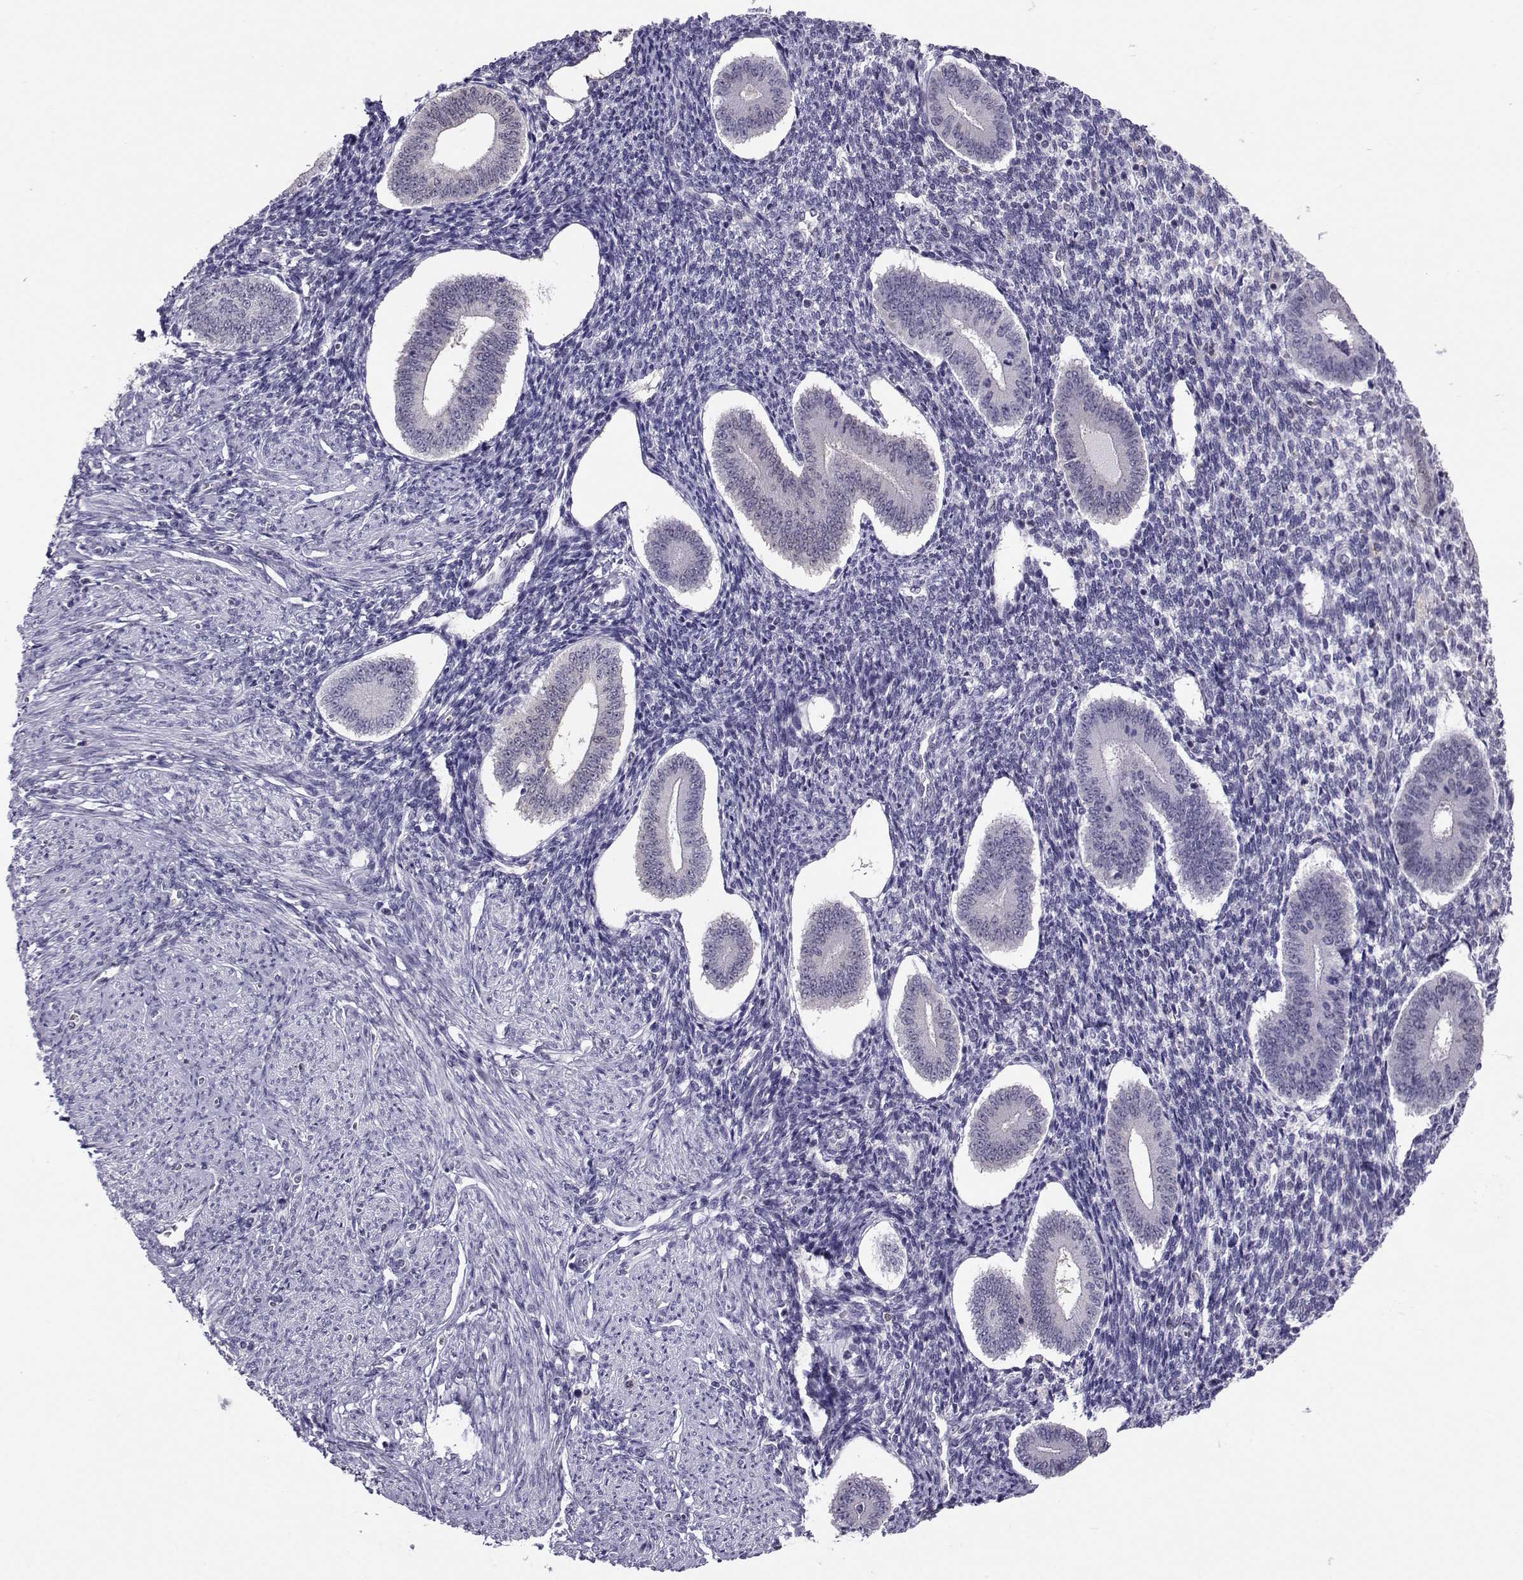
{"staining": {"intensity": "negative", "quantity": "none", "location": "none"}, "tissue": "endometrium", "cell_type": "Cells in endometrial stroma", "image_type": "normal", "snomed": [{"axis": "morphology", "description": "Normal tissue, NOS"}, {"axis": "topography", "description": "Endometrium"}], "caption": "Image shows no protein positivity in cells in endometrial stroma of normal endometrium. (DAB IHC with hematoxylin counter stain).", "gene": "PGK1", "patient": {"sex": "female", "age": 40}}